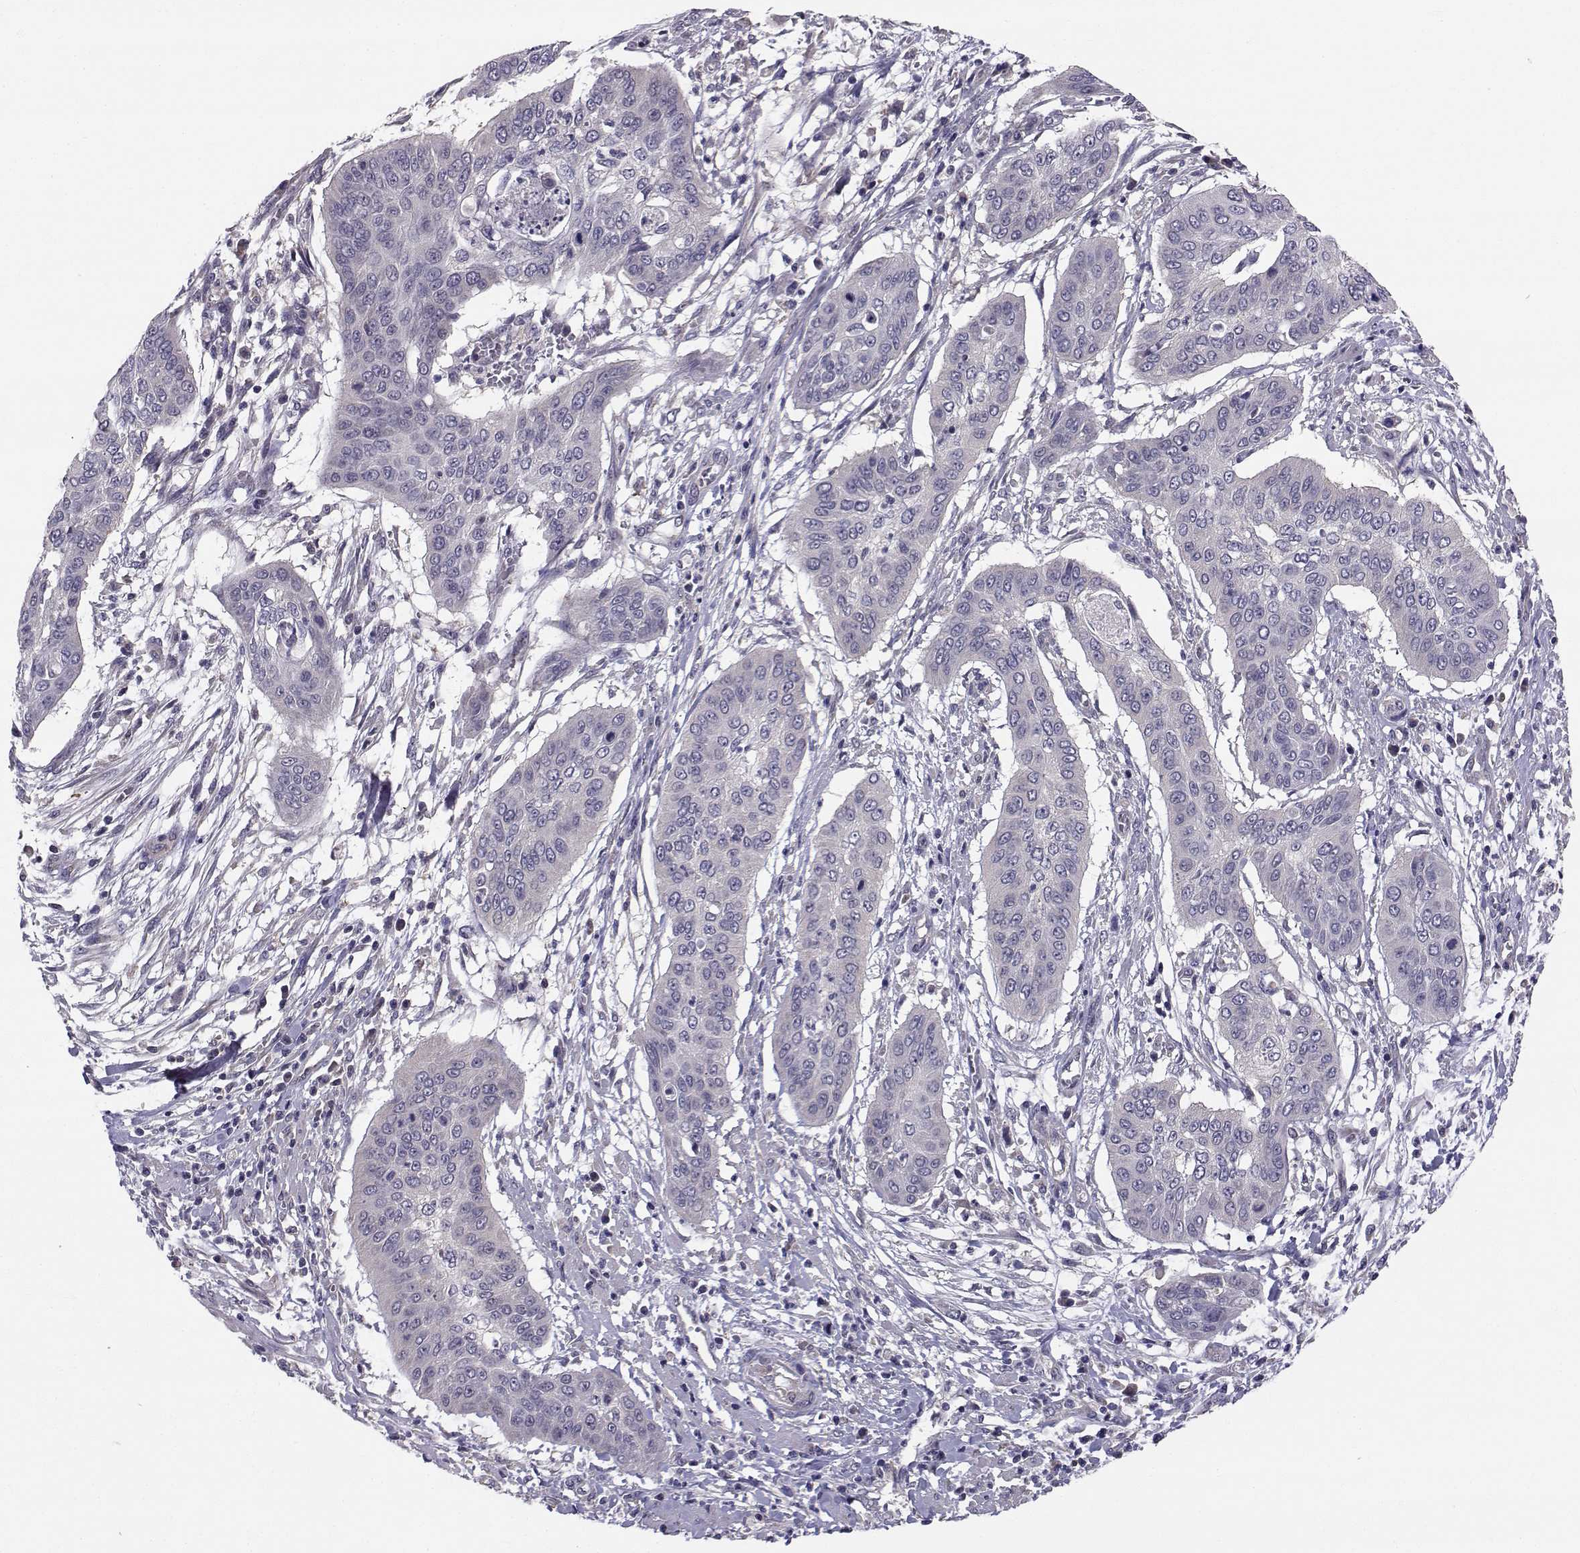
{"staining": {"intensity": "negative", "quantity": "none", "location": "none"}, "tissue": "cervical cancer", "cell_type": "Tumor cells", "image_type": "cancer", "snomed": [{"axis": "morphology", "description": "Squamous cell carcinoma, NOS"}, {"axis": "topography", "description": "Cervix"}], "caption": "Immunohistochemistry photomicrograph of human squamous cell carcinoma (cervical) stained for a protein (brown), which exhibits no staining in tumor cells.", "gene": "PEX5L", "patient": {"sex": "female", "age": 39}}